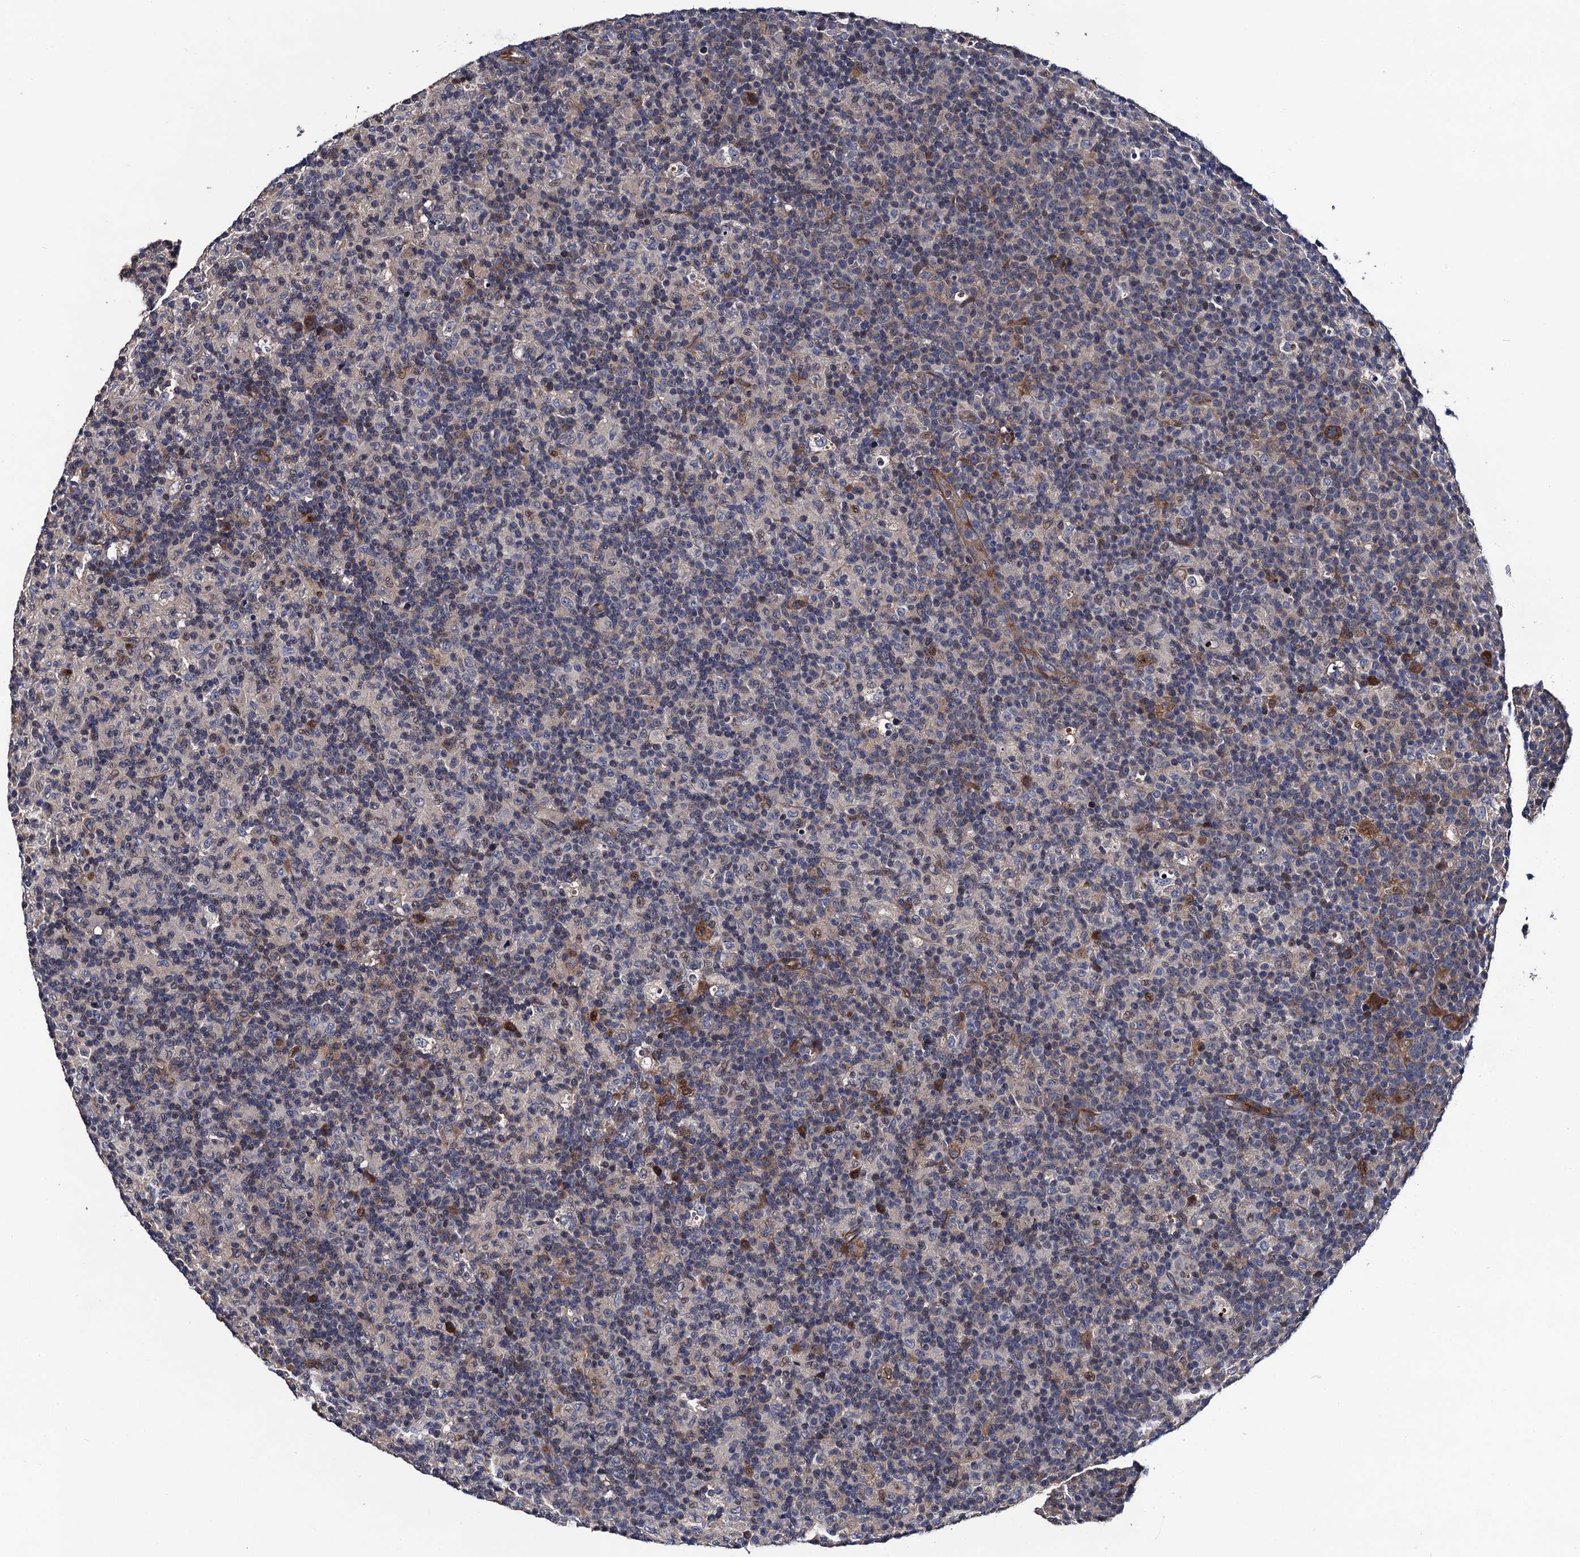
{"staining": {"intensity": "weak", "quantity": "<25%", "location": "cytoplasmic/membranous"}, "tissue": "lymph node", "cell_type": "Germinal center cells", "image_type": "normal", "snomed": [{"axis": "morphology", "description": "Normal tissue, NOS"}, {"axis": "morphology", "description": "Inflammation, NOS"}, {"axis": "topography", "description": "Lymph node"}], "caption": "Micrograph shows no significant protein expression in germinal center cells of unremarkable lymph node.", "gene": "TRMT112", "patient": {"sex": "male", "age": 55}}